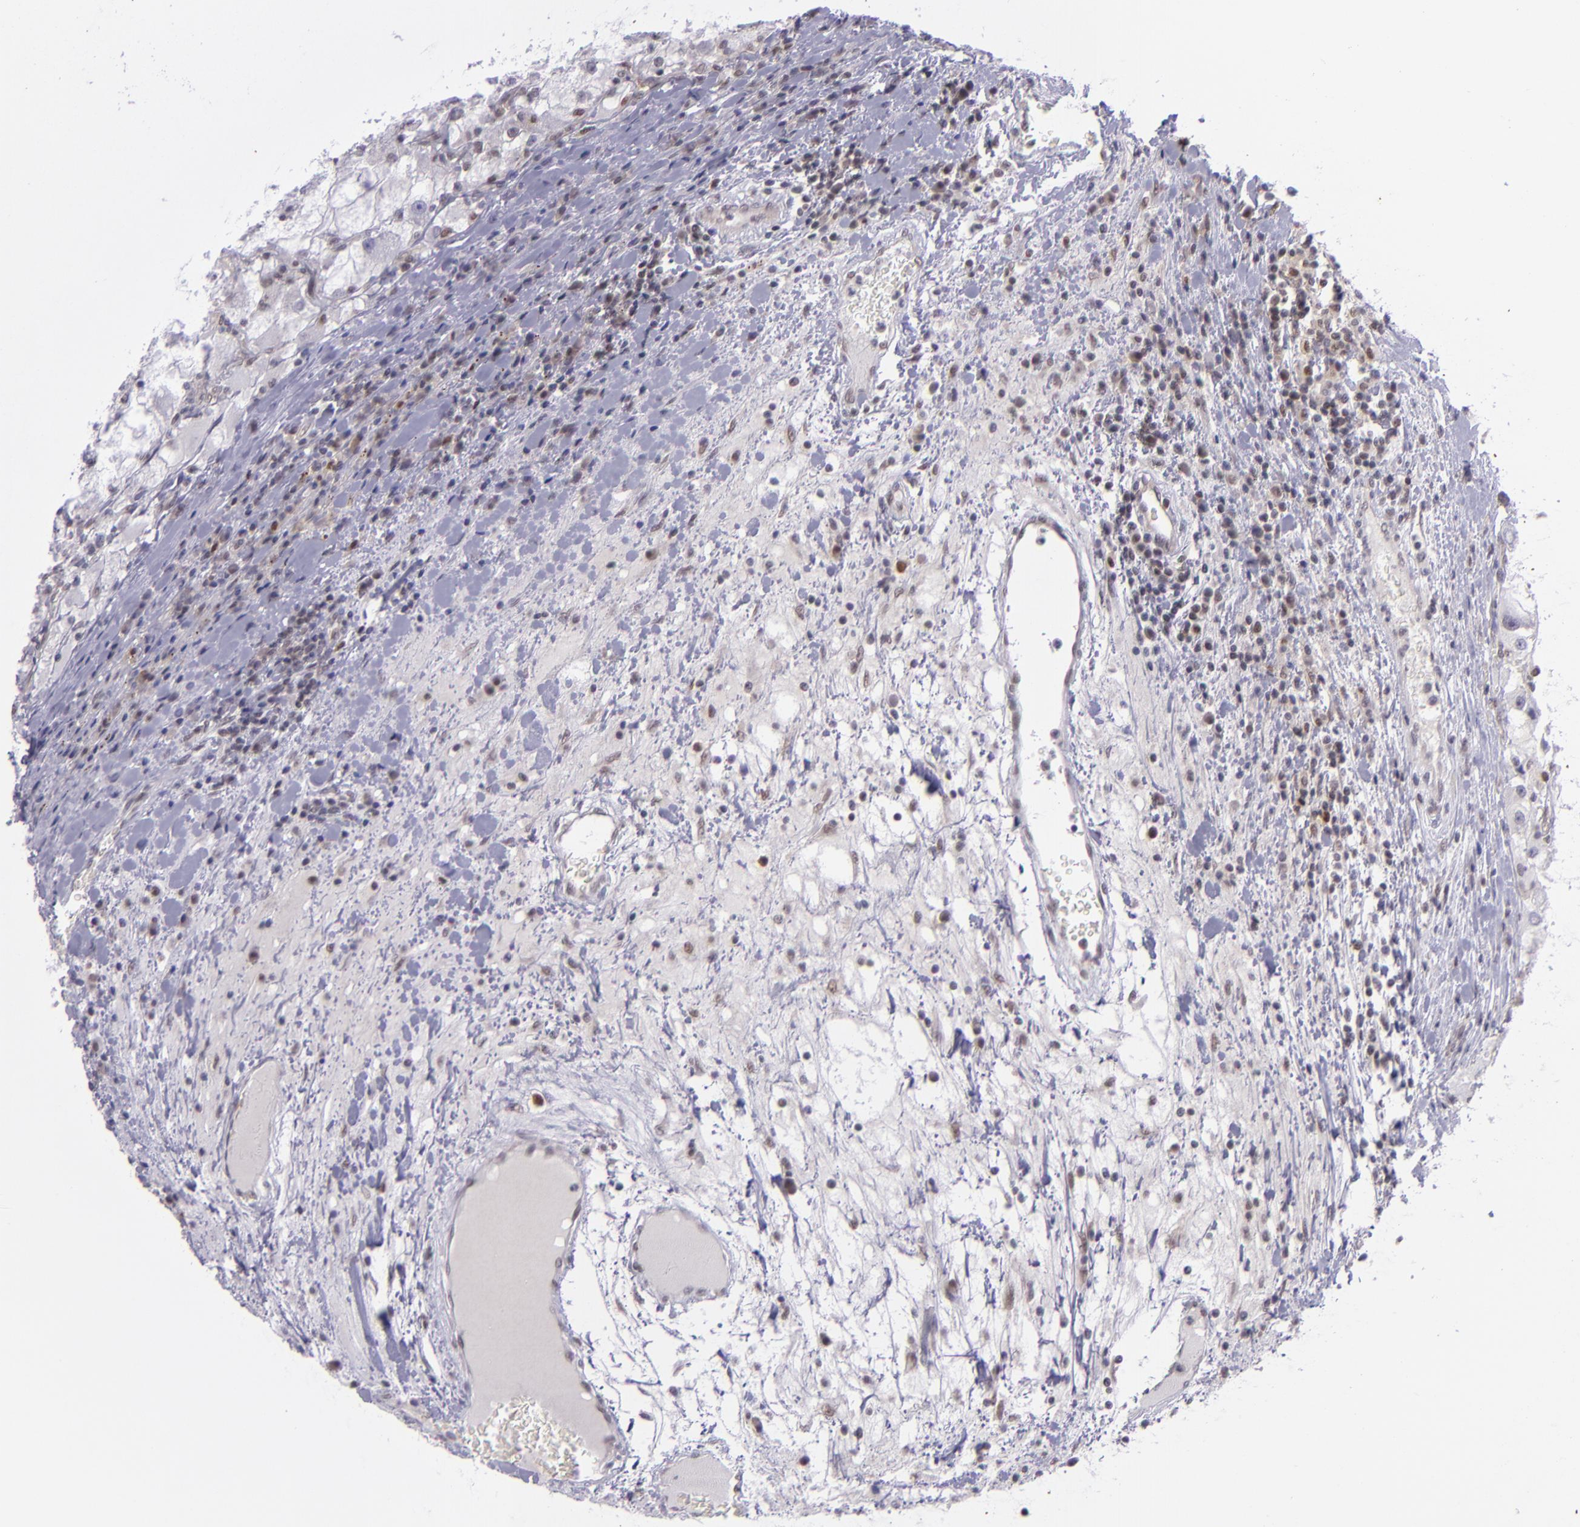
{"staining": {"intensity": "negative", "quantity": "none", "location": "none"}, "tissue": "renal cancer", "cell_type": "Tumor cells", "image_type": "cancer", "snomed": [{"axis": "morphology", "description": "Adenocarcinoma, NOS"}, {"axis": "topography", "description": "Kidney"}], "caption": "Renal cancer stained for a protein using immunohistochemistry (IHC) demonstrates no expression tumor cells.", "gene": "BAG1", "patient": {"sex": "female", "age": 73}}